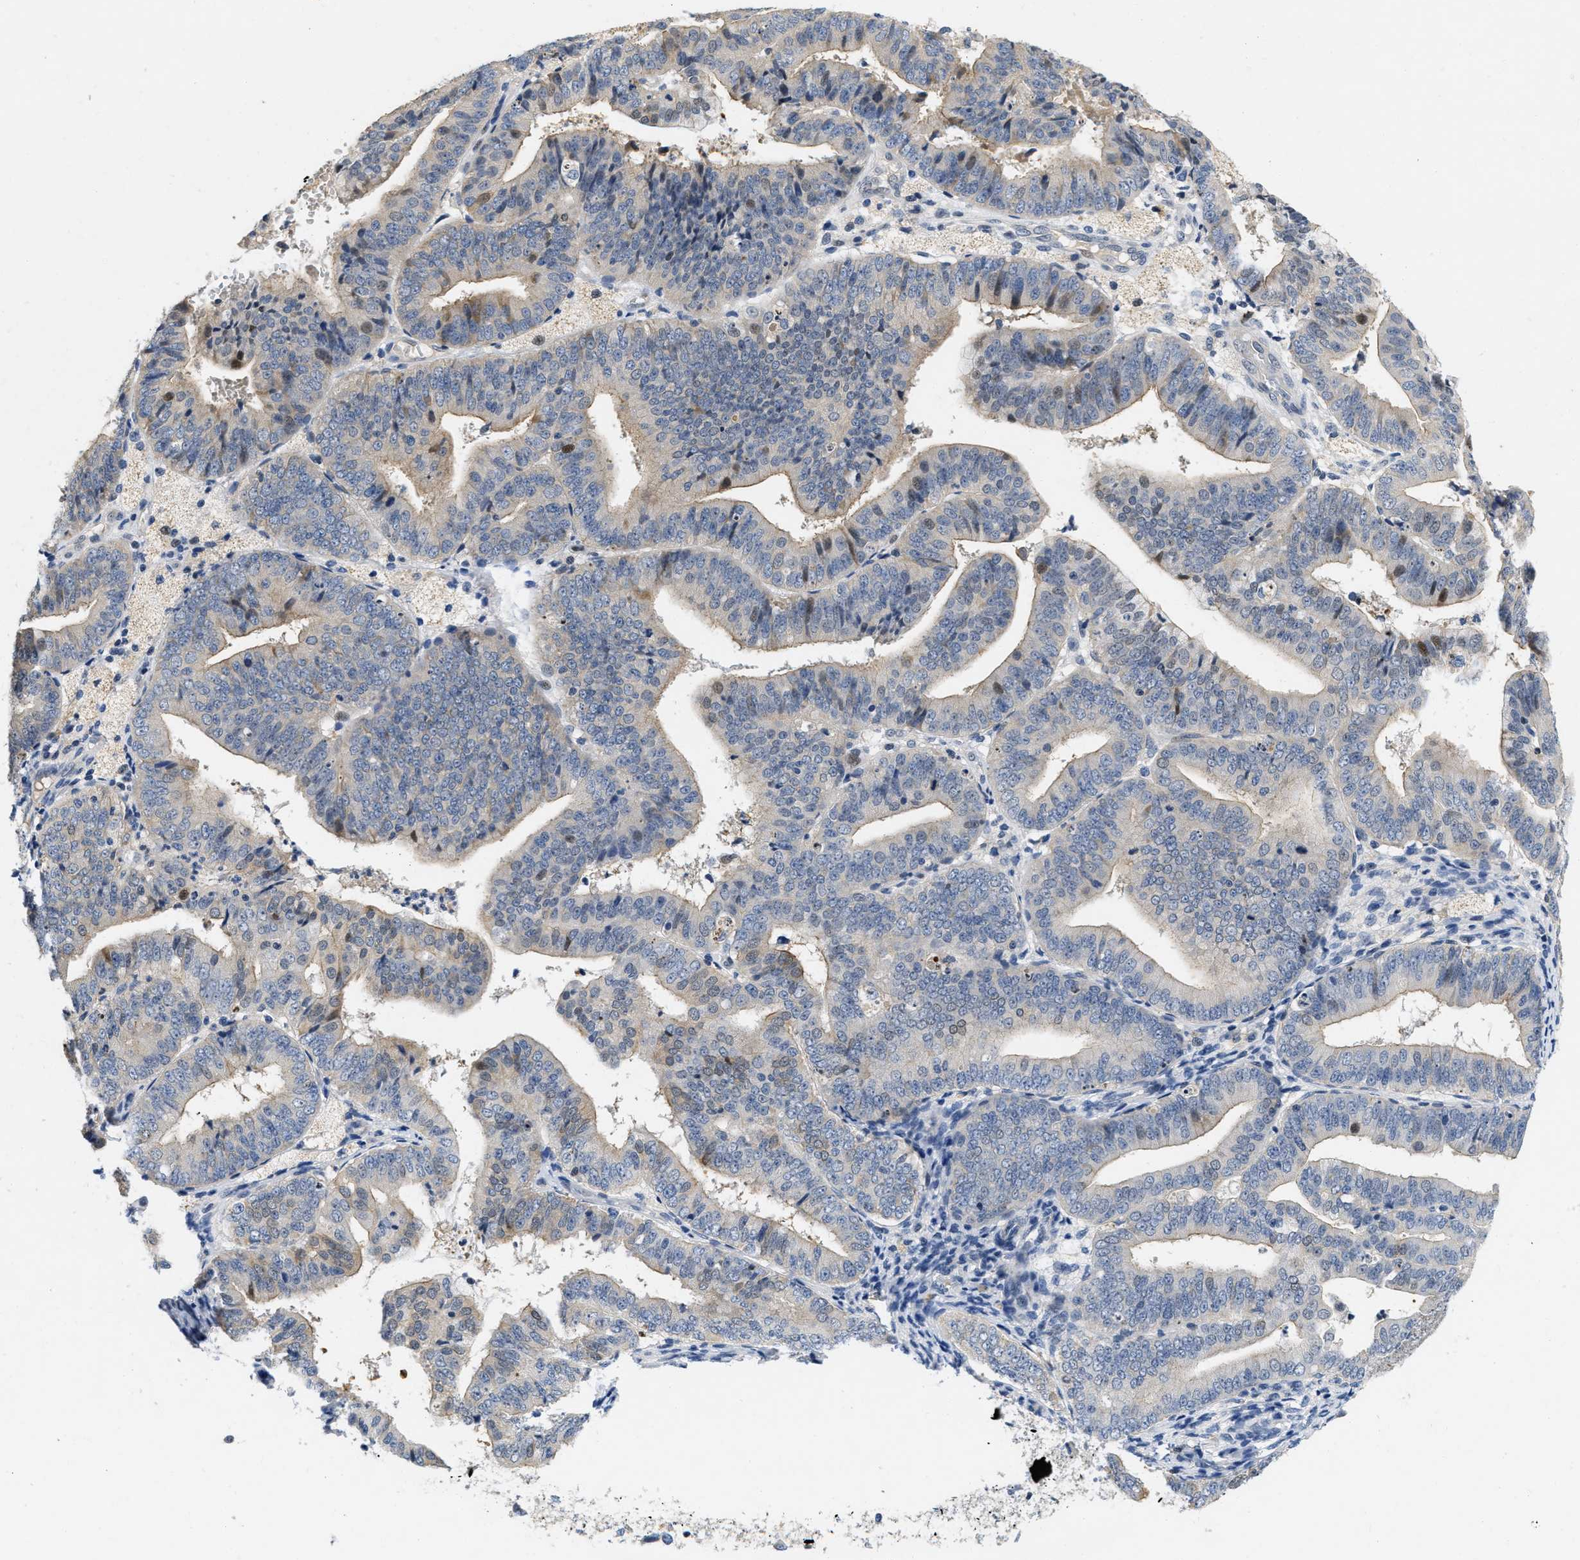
{"staining": {"intensity": "weak", "quantity": "25%-75%", "location": "cytoplasmic/membranous,nuclear"}, "tissue": "endometrial cancer", "cell_type": "Tumor cells", "image_type": "cancer", "snomed": [{"axis": "morphology", "description": "Adenocarcinoma, NOS"}, {"axis": "topography", "description": "Endometrium"}], "caption": "Brown immunohistochemical staining in human endometrial adenocarcinoma displays weak cytoplasmic/membranous and nuclear staining in approximately 25%-75% of tumor cells. The staining was performed using DAB (3,3'-diaminobenzidine), with brown indicating positive protein expression. Nuclei are stained blue with hematoxylin.", "gene": "VIP", "patient": {"sex": "female", "age": 63}}